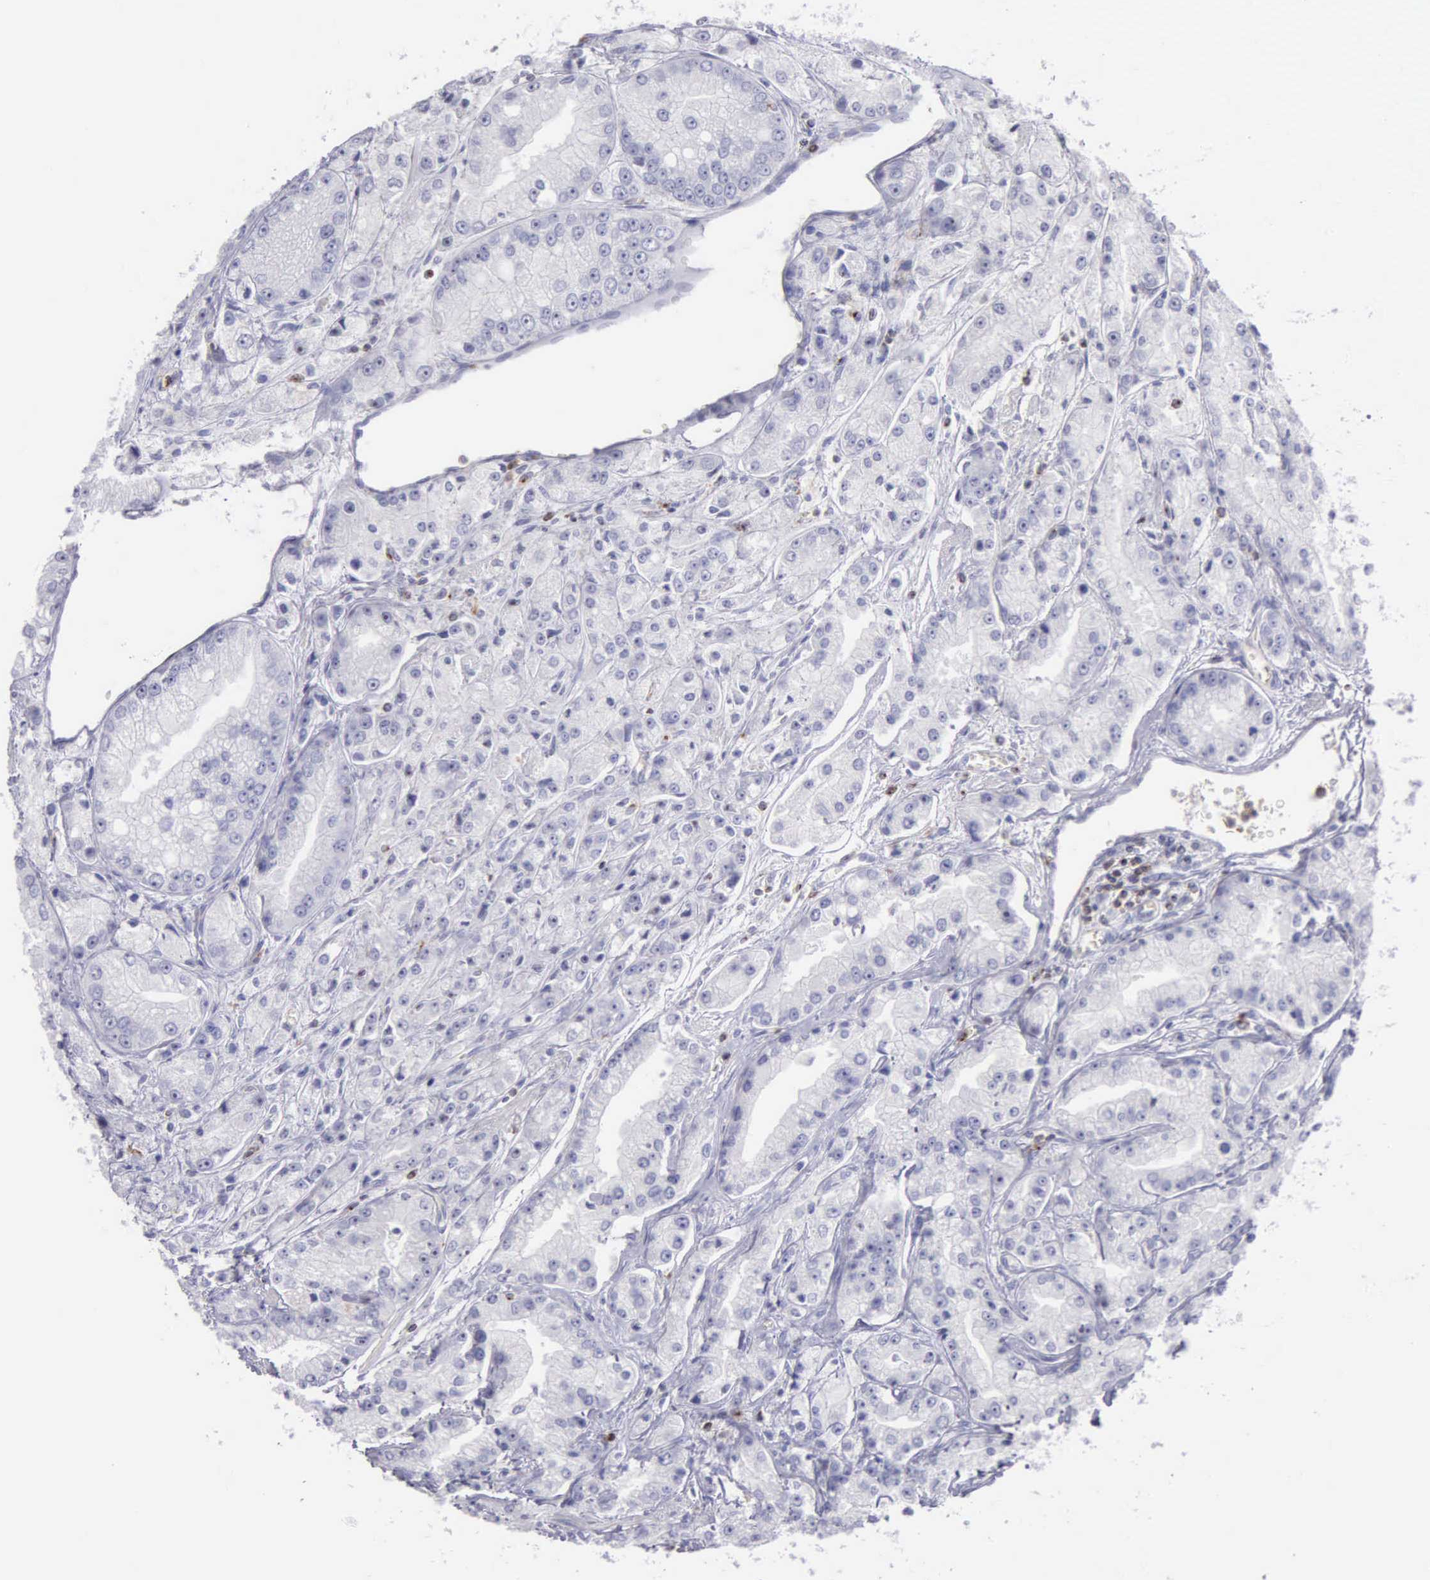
{"staining": {"intensity": "negative", "quantity": "none", "location": "none"}, "tissue": "prostate cancer", "cell_type": "Tumor cells", "image_type": "cancer", "snomed": [{"axis": "morphology", "description": "Adenocarcinoma, Medium grade"}, {"axis": "topography", "description": "Prostate"}], "caption": "Immunohistochemical staining of prostate cancer (medium-grade adenocarcinoma) displays no significant expression in tumor cells.", "gene": "SRGN", "patient": {"sex": "male", "age": 72}}